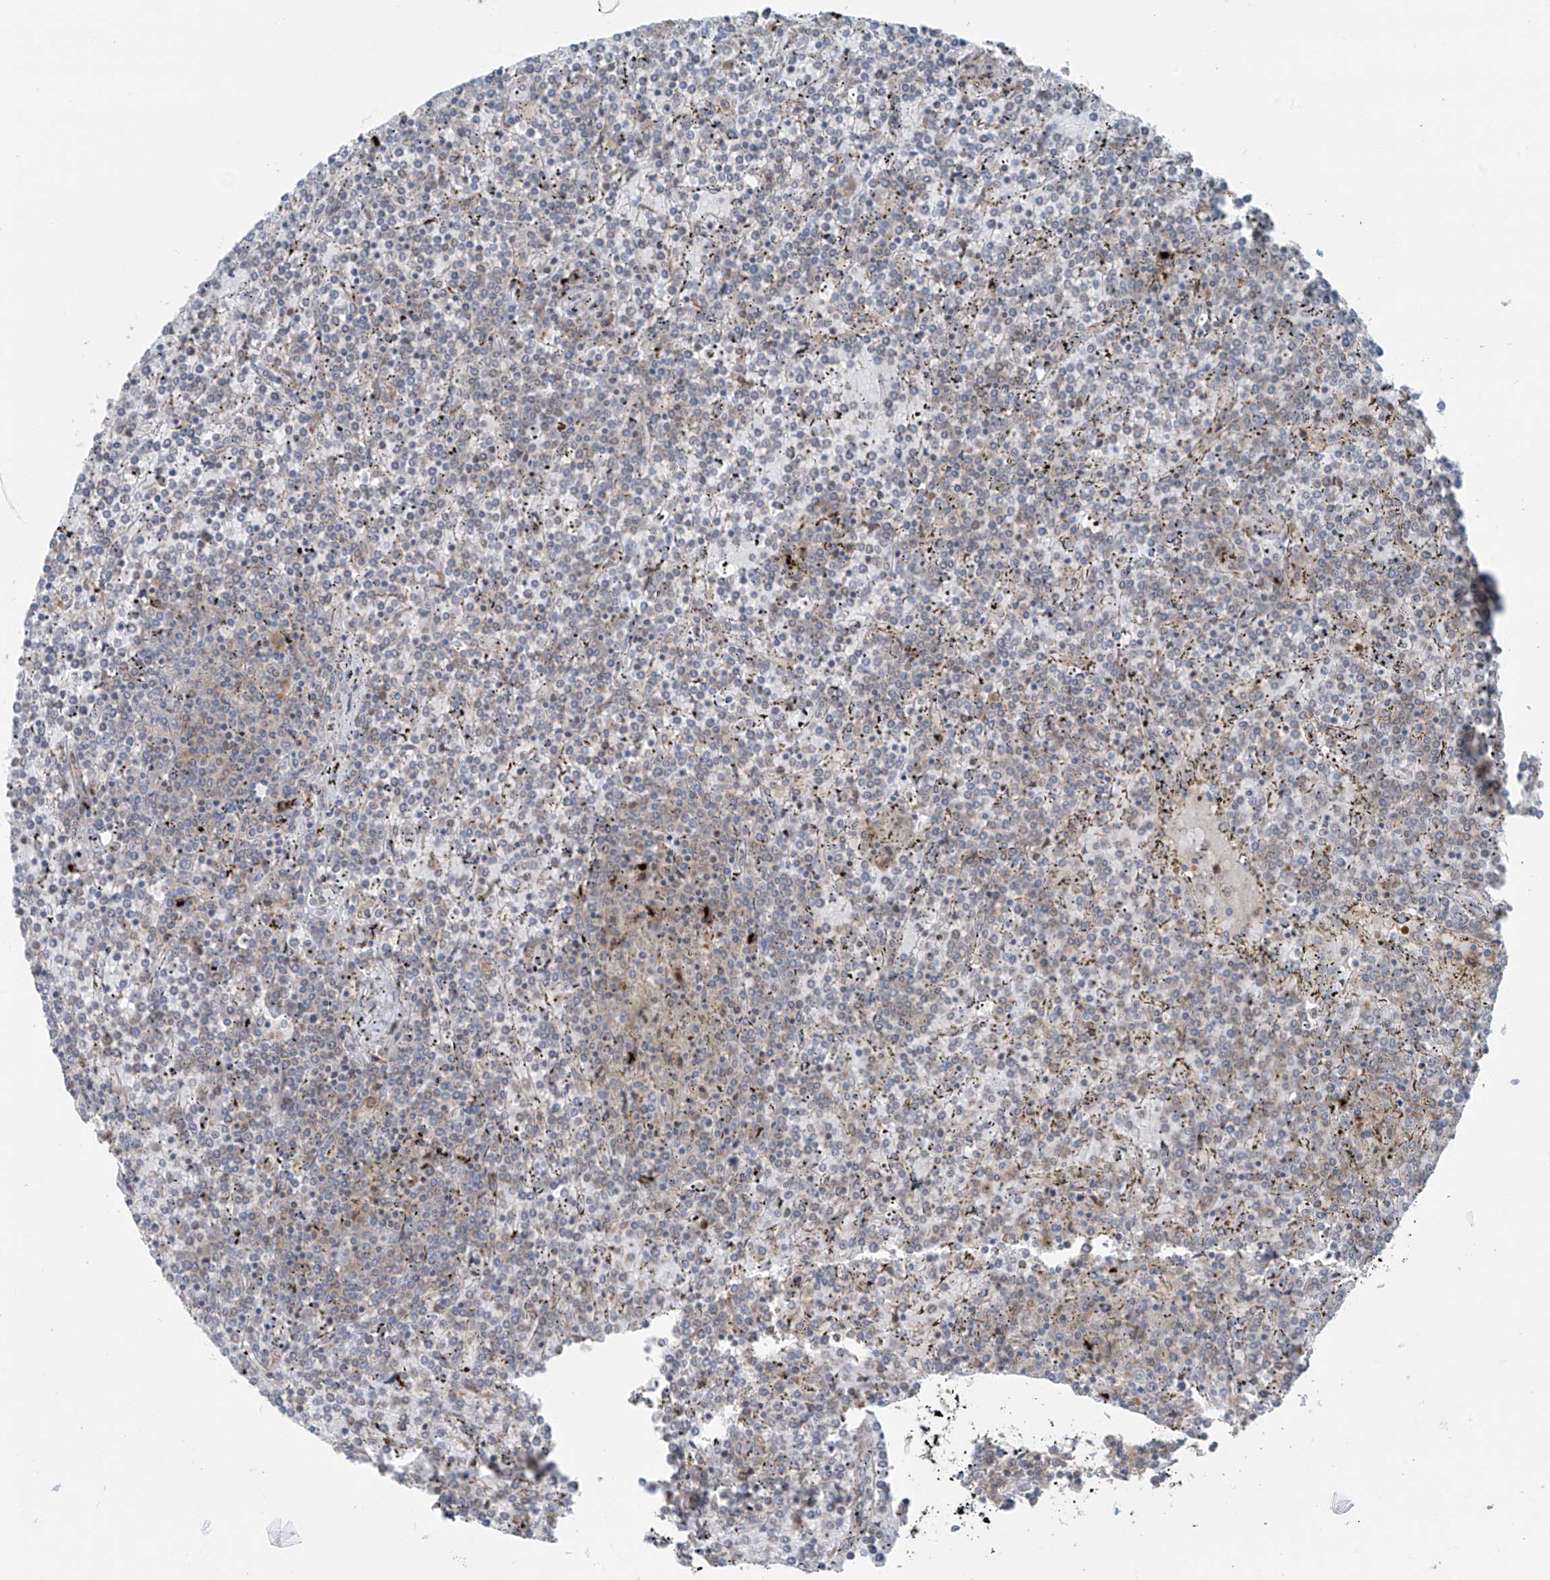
{"staining": {"intensity": "negative", "quantity": "none", "location": "none"}, "tissue": "lymphoma", "cell_type": "Tumor cells", "image_type": "cancer", "snomed": [{"axis": "morphology", "description": "Malignant lymphoma, non-Hodgkin's type, Low grade"}, {"axis": "topography", "description": "Spleen"}], "caption": "There is no significant positivity in tumor cells of lymphoma.", "gene": "PPAT", "patient": {"sex": "female", "age": 19}}